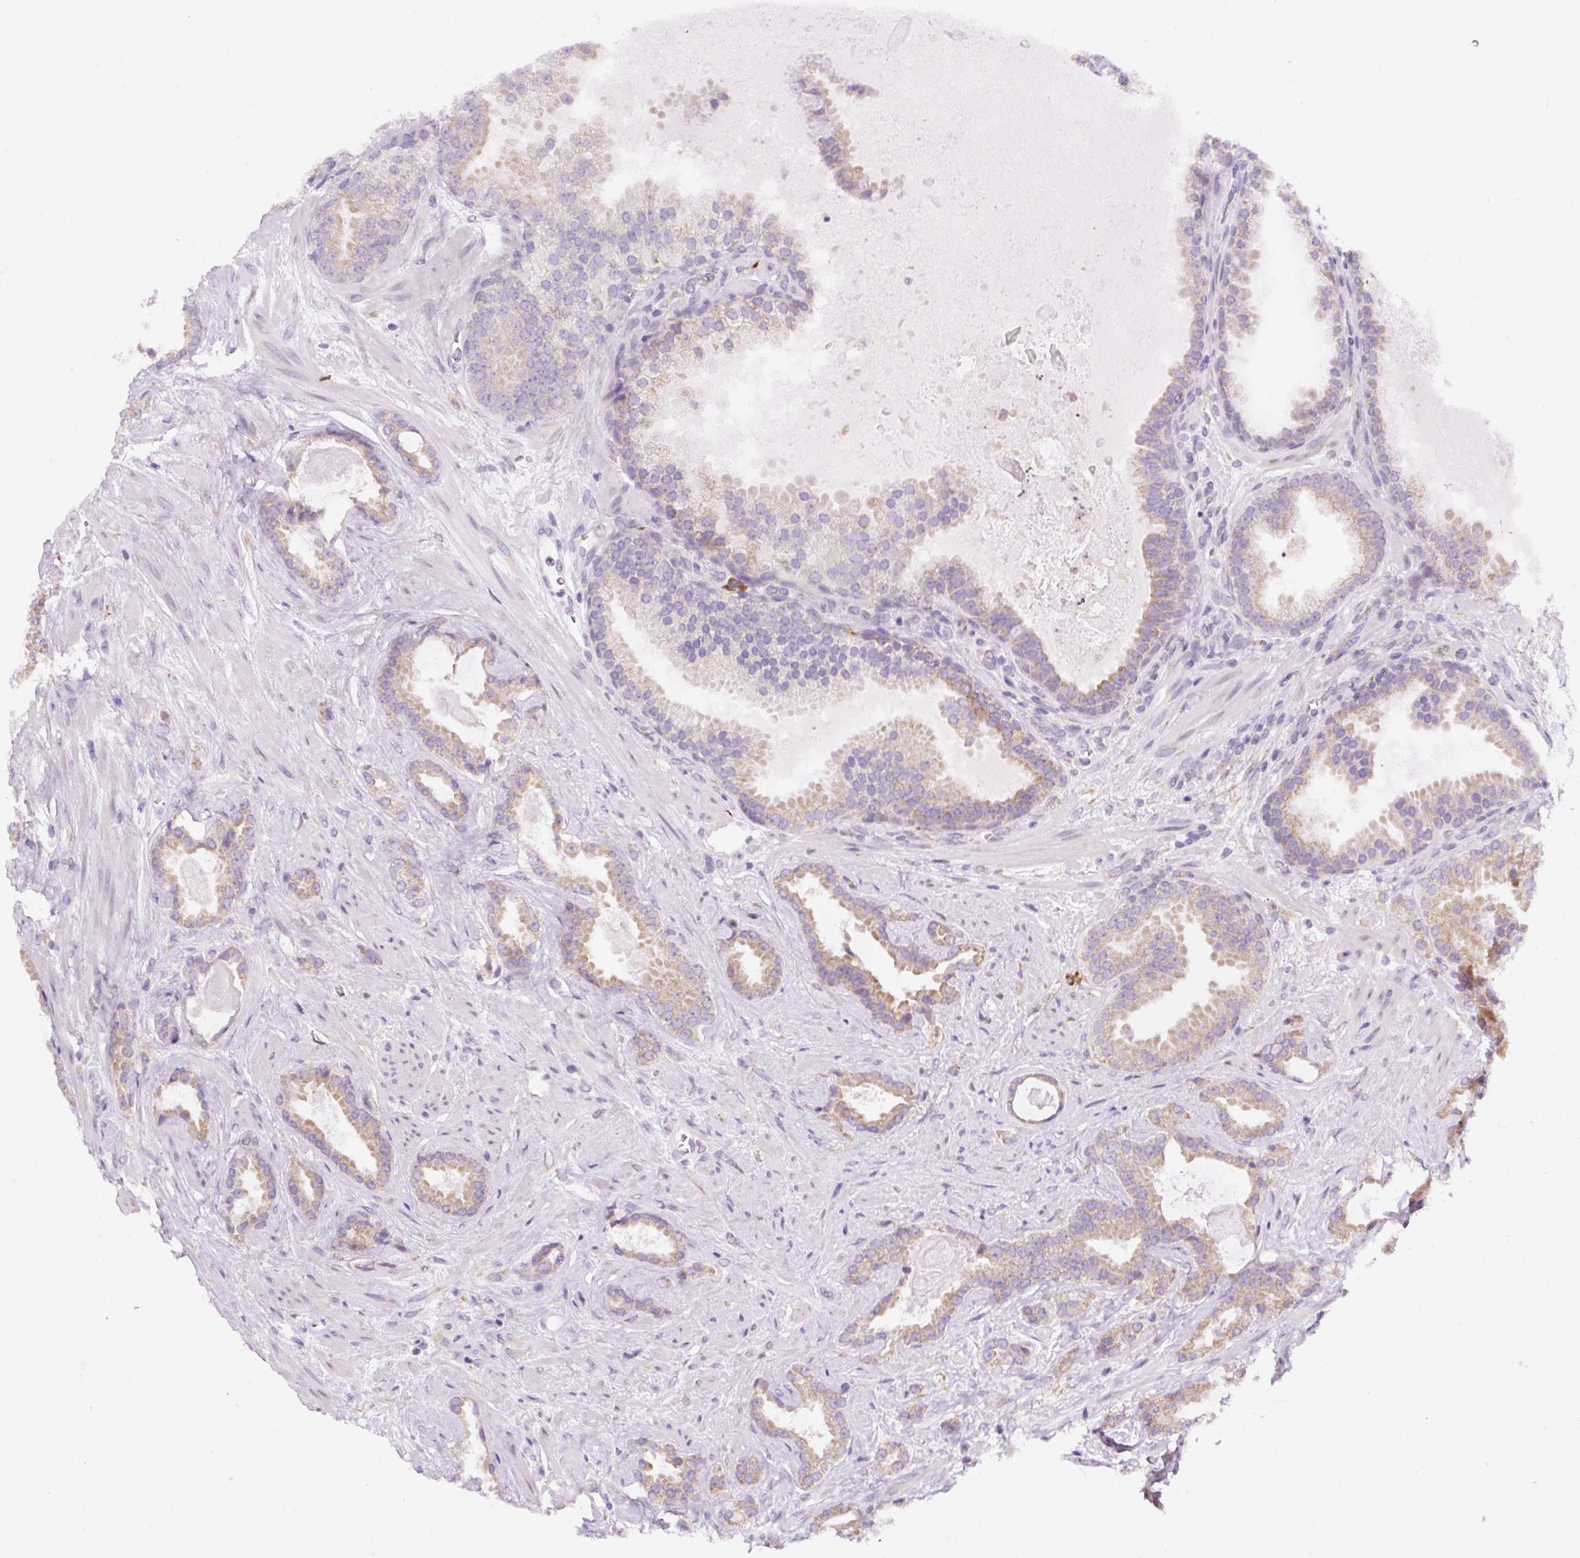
{"staining": {"intensity": "weak", "quantity": "25%-75%", "location": "cytoplasmic/membranous"}, "tissue": "prostate cancer", "cell_type": "Tumor cells", "image_type": "cancer", "snomed": [{"axis": "morphology", "description": "Adenocarcinoma, Low grade"}, {"axis": "topography", "description": "Prostate"}], "caption": "A histopathology image of human prostate cancer (adenocarcinoma (low-grade)) stained for a protein demonstrates weak cytoplasmic/membranous brown staining in tumor cells.", "gene": "DDOST", "patient": {"sex": "male", "age": 62}}